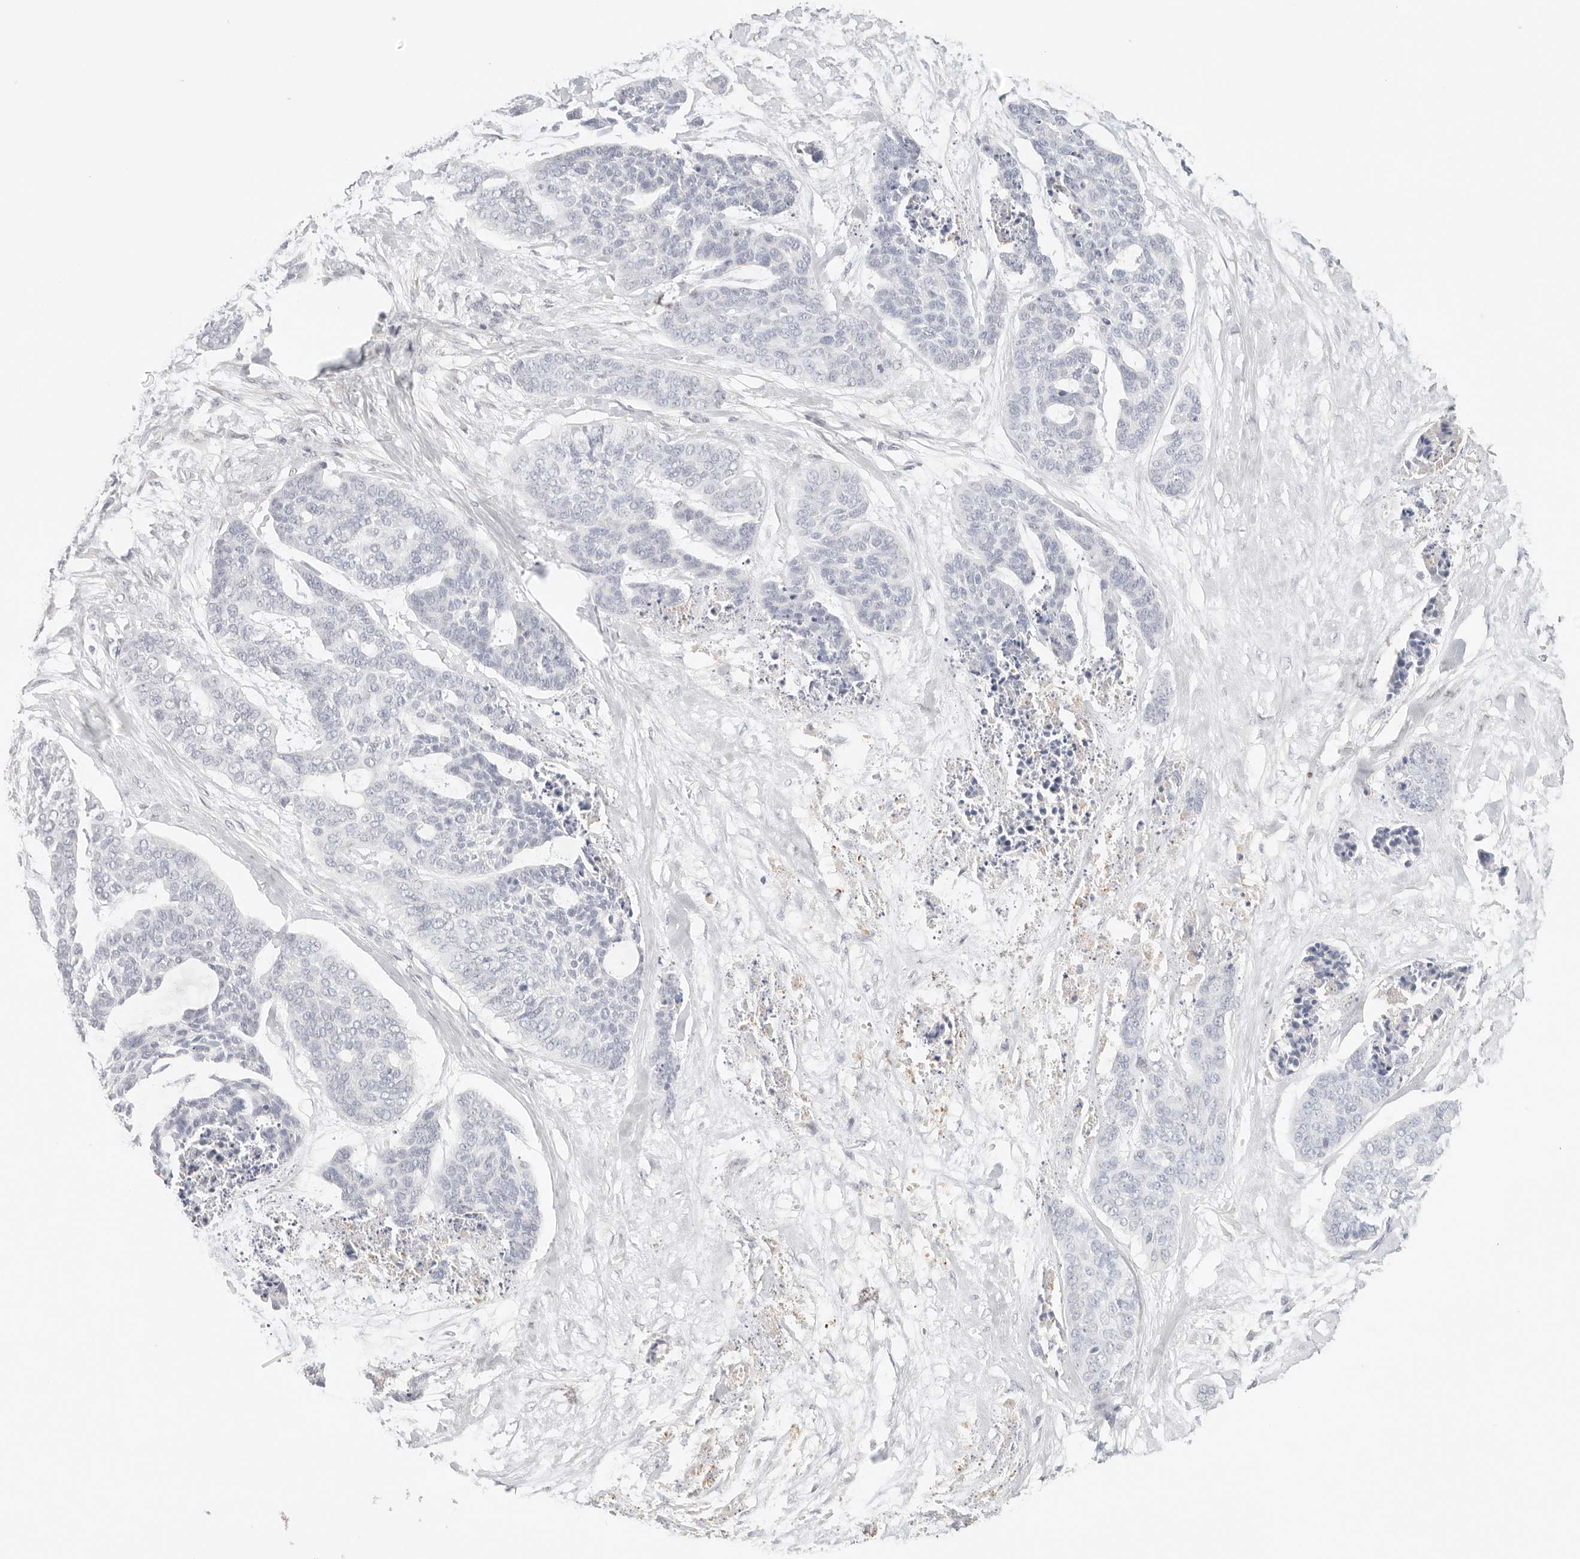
{"staining": {"intensity": "negative", "quantity": "none", "location": "none"}, "tissue": "skin cancer", "cell_type": "Tumor cells", "image_type": "cancer", "snomed": [{"axis": "morphology", "description": "Basal cell carcinoma"}, {"axis": "topography", "description": "Skin"}], "caption": "This is a image of immunohistochemistry (IHC) staining of skin basal cell carcinoma, which shows no staining in tumor cells. The staining was performed using DAB (3,3'-diaminobenzidine) to visualize the protein expression in brown, while the nuclei were stained in blue with hematoxylin (Magnification: 20x).", "gene": "SPHK1", "patient": {"sex": "female", "age": 64}}